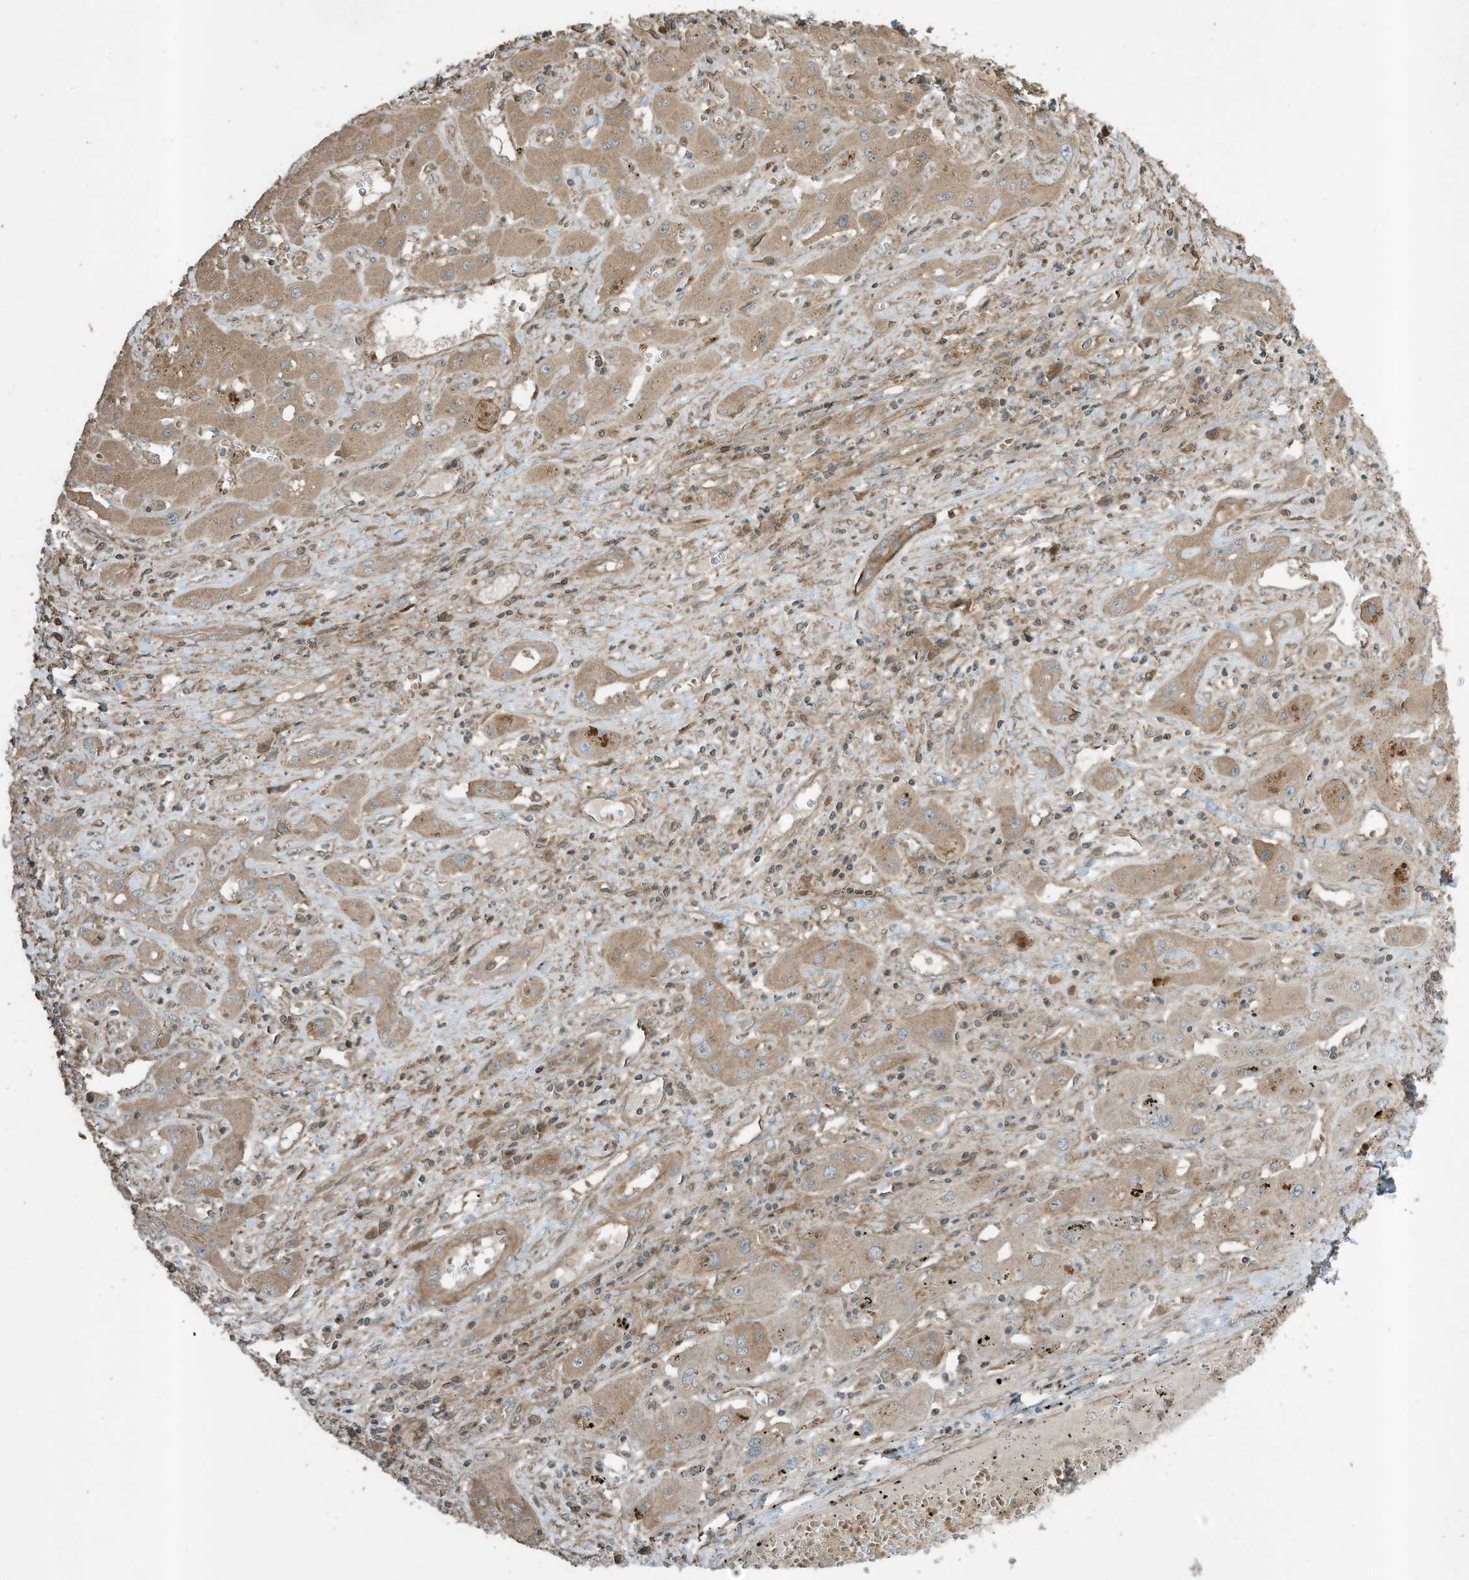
{"staining": {"intensity": "moderate", "quantity": ">75%", "location": "cytoplasmic/membranous"}, "tissue": "liver cancer", "cell_type": "Tumor cells", "image_type": "cancer", "snomed": [{"axis": "morphology", "description": "Cholangiocarcinoma"}, {"axis": "topography", "description": "Liver"}], "caption": "A histopathology image of human liver cancer stained for a protein demonstrates moderate cytoplasmic/membranous brown staining in tumor cells.", "gene": "ZNF653", "patient": {"sex": "male", "age": 67}}